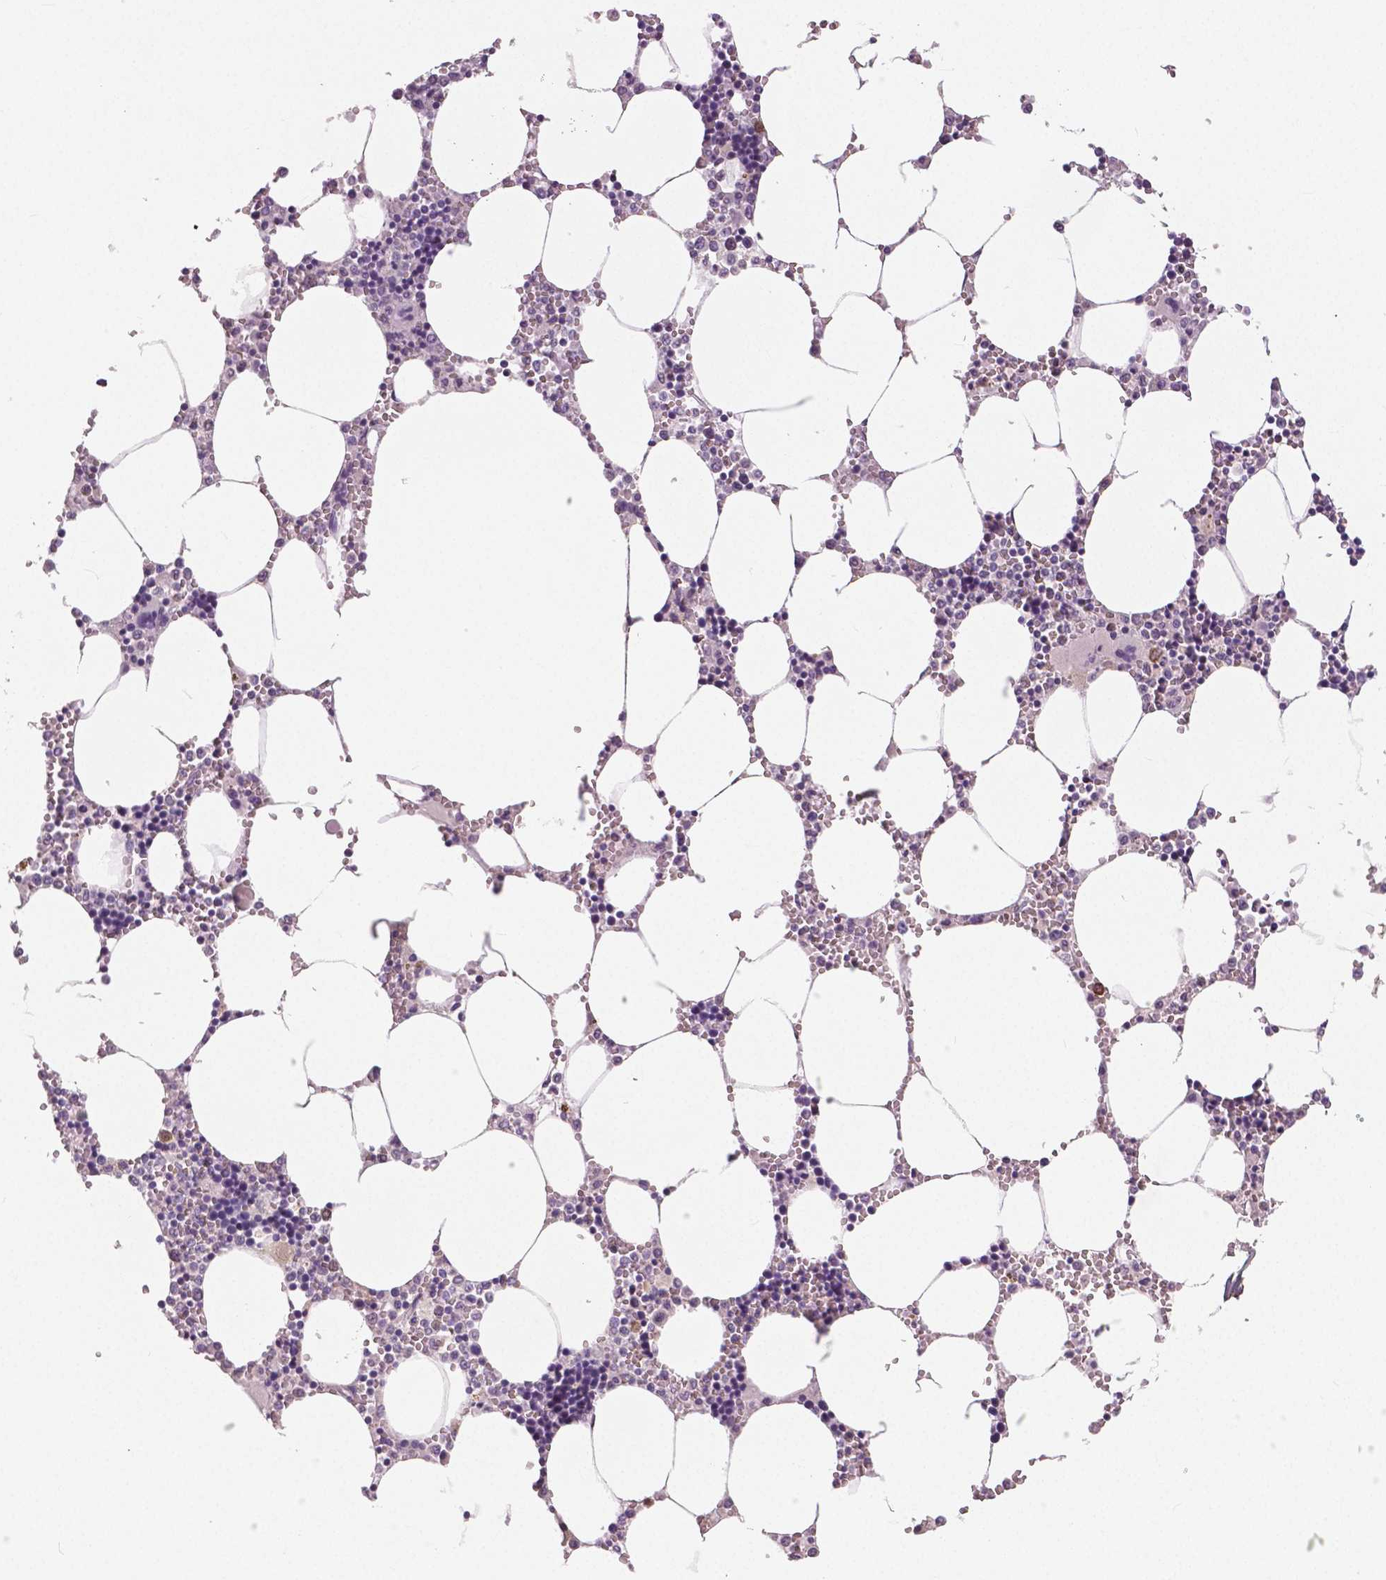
{"staining": {"intensity": "moderate", "quantity": "<25%", "location": "cytoplasmic/membranous,nuclear"}, "tissue": "bone marrow", "cell_type": "Hematopoietic cells", "image_type": "normal", "snomed": [{"axis": "morphology", "description": "Normal tissue, NOS"}, {"axis": "topography", "description": "Bone marrow"}], "caption": "IHC staining of normal bone marrow, which reveals low levels of moderate cytoplasmic/membranous,nuclear expression in approximately <25% of hematopoietic cells indicating moderate cytoplasmic/membranous,nuclear protein staining. The staining was performed using DAB (3,3'-diaminobenzidine) (brown) for protein detection and nuclei were counterstained in hematoxylin (blue).", "gene": "NECAB1", "patient": {"sex": "male", "age": 54}}